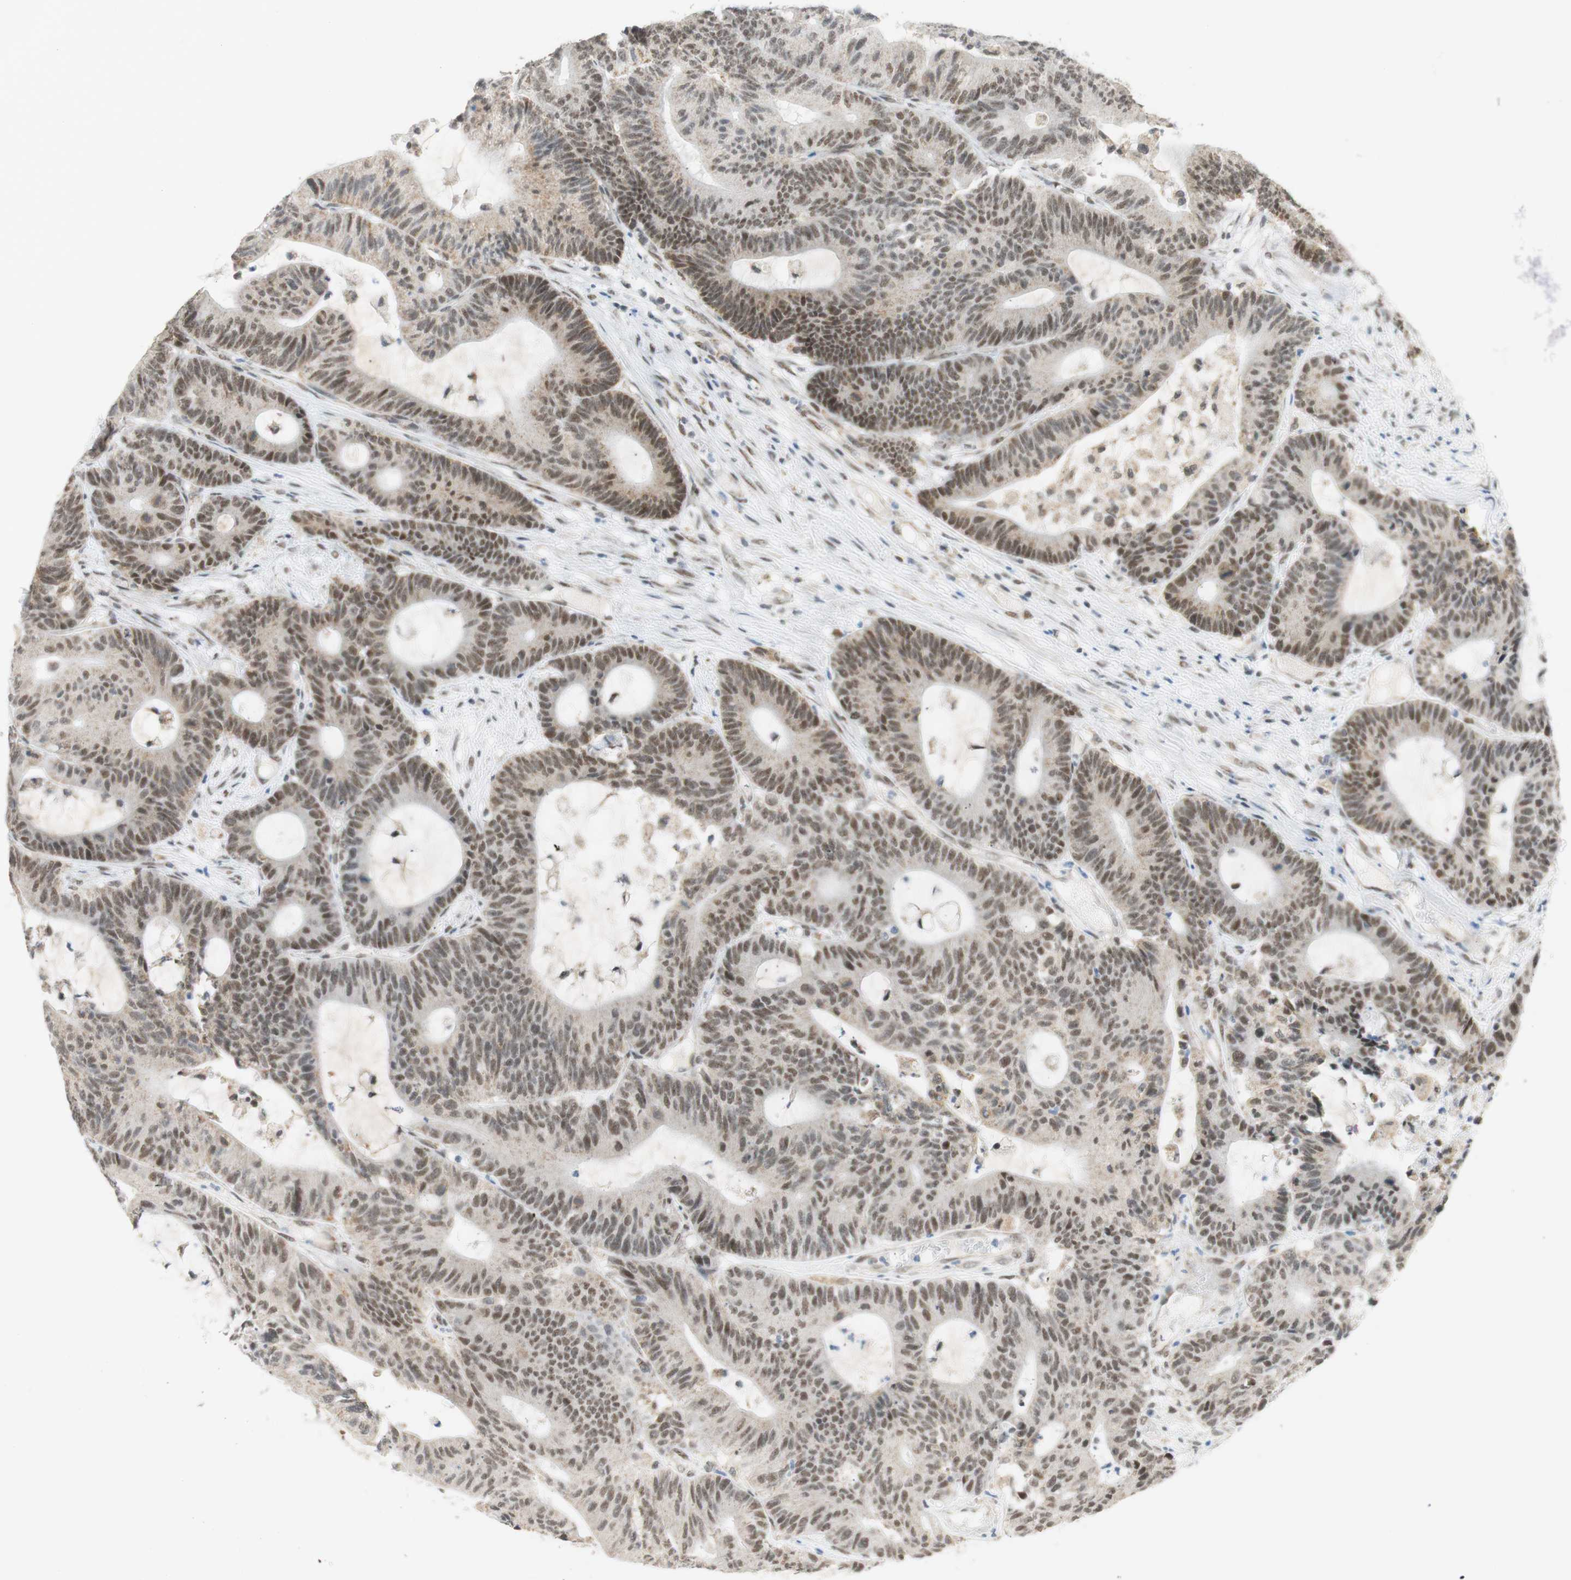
{"staining": {"intensity": "moderate", "quantity": ">75%", "location": "nuclear"}, "tissue": "colorectal cancer", "cell_type": "Tumor cells", "image_type": "cancer", "snomed": [{"axis": "morphology", "description": "Adenocarcinoma, NOS"}, {"axis": "topography", "description": "Colon"}], "caption": "A brown stain labels moderate nuclear staining of a protein in colorectal cancer (adenocarcinoma) tumor cells.", "gene": "ZNF782", "patient": {"sex": "female", "age": 84}}